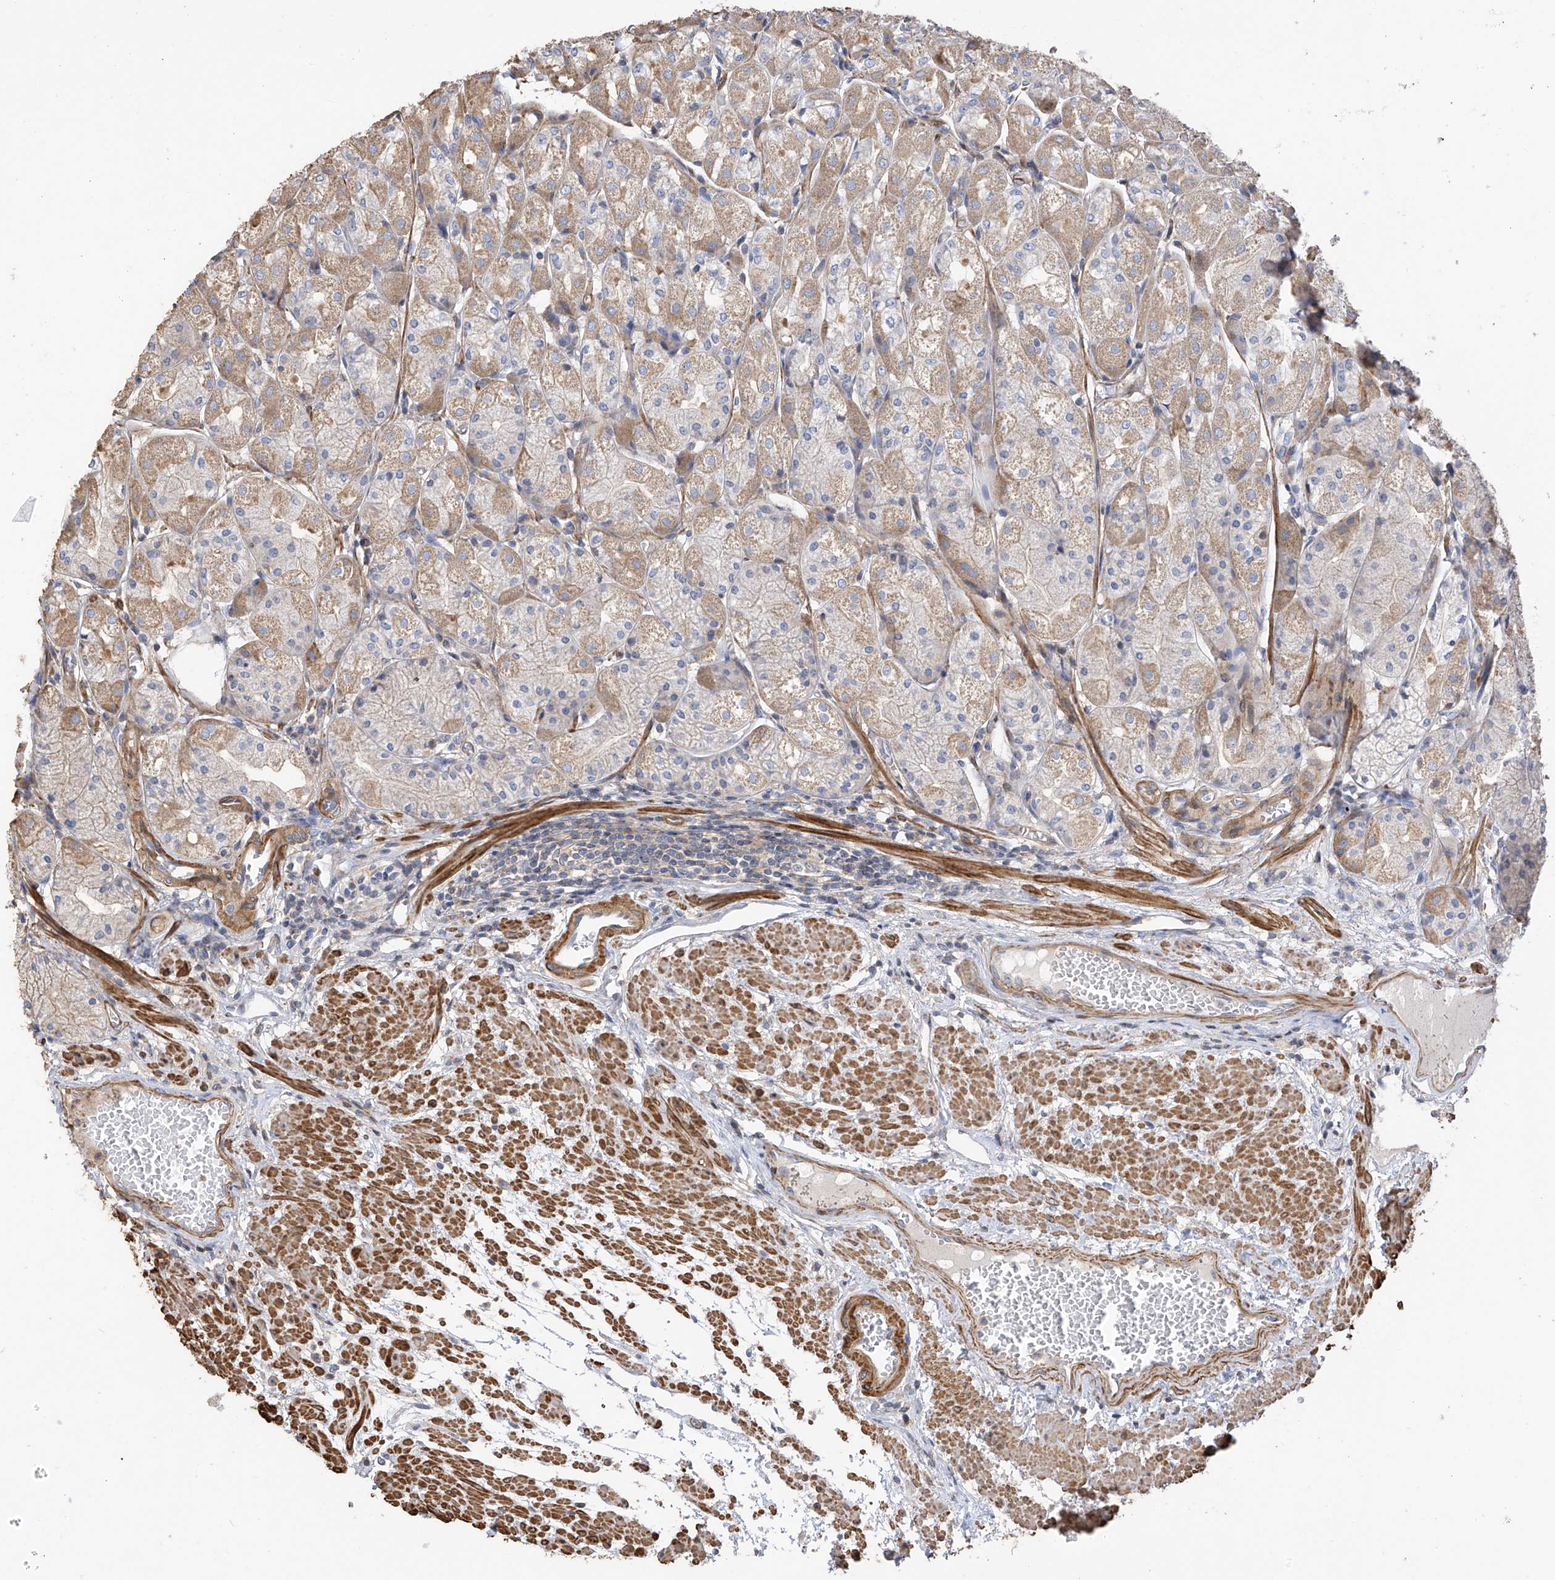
{"staining": {"intensity": "moderate", "quantity": "25%-75%", "location": "cytoplasmic/membranous"}, "tissue": "stomach", "cell_type": "Glandular cells", "image_type": "normal", "snomed": [{"axis": "morphology", "description": "Normal tissue, NOS"}, {"axis": "topography", "description": "Stomach, upper"}], "caption": "Normal stomach demonstrates moderate cytoplasmic/membranous expression in approximately 25%-75% of glandular cells, visualized by immunohistochemistry.", "gene": "SLC43A3", "patient": {"sex": "male", "age": 72}}